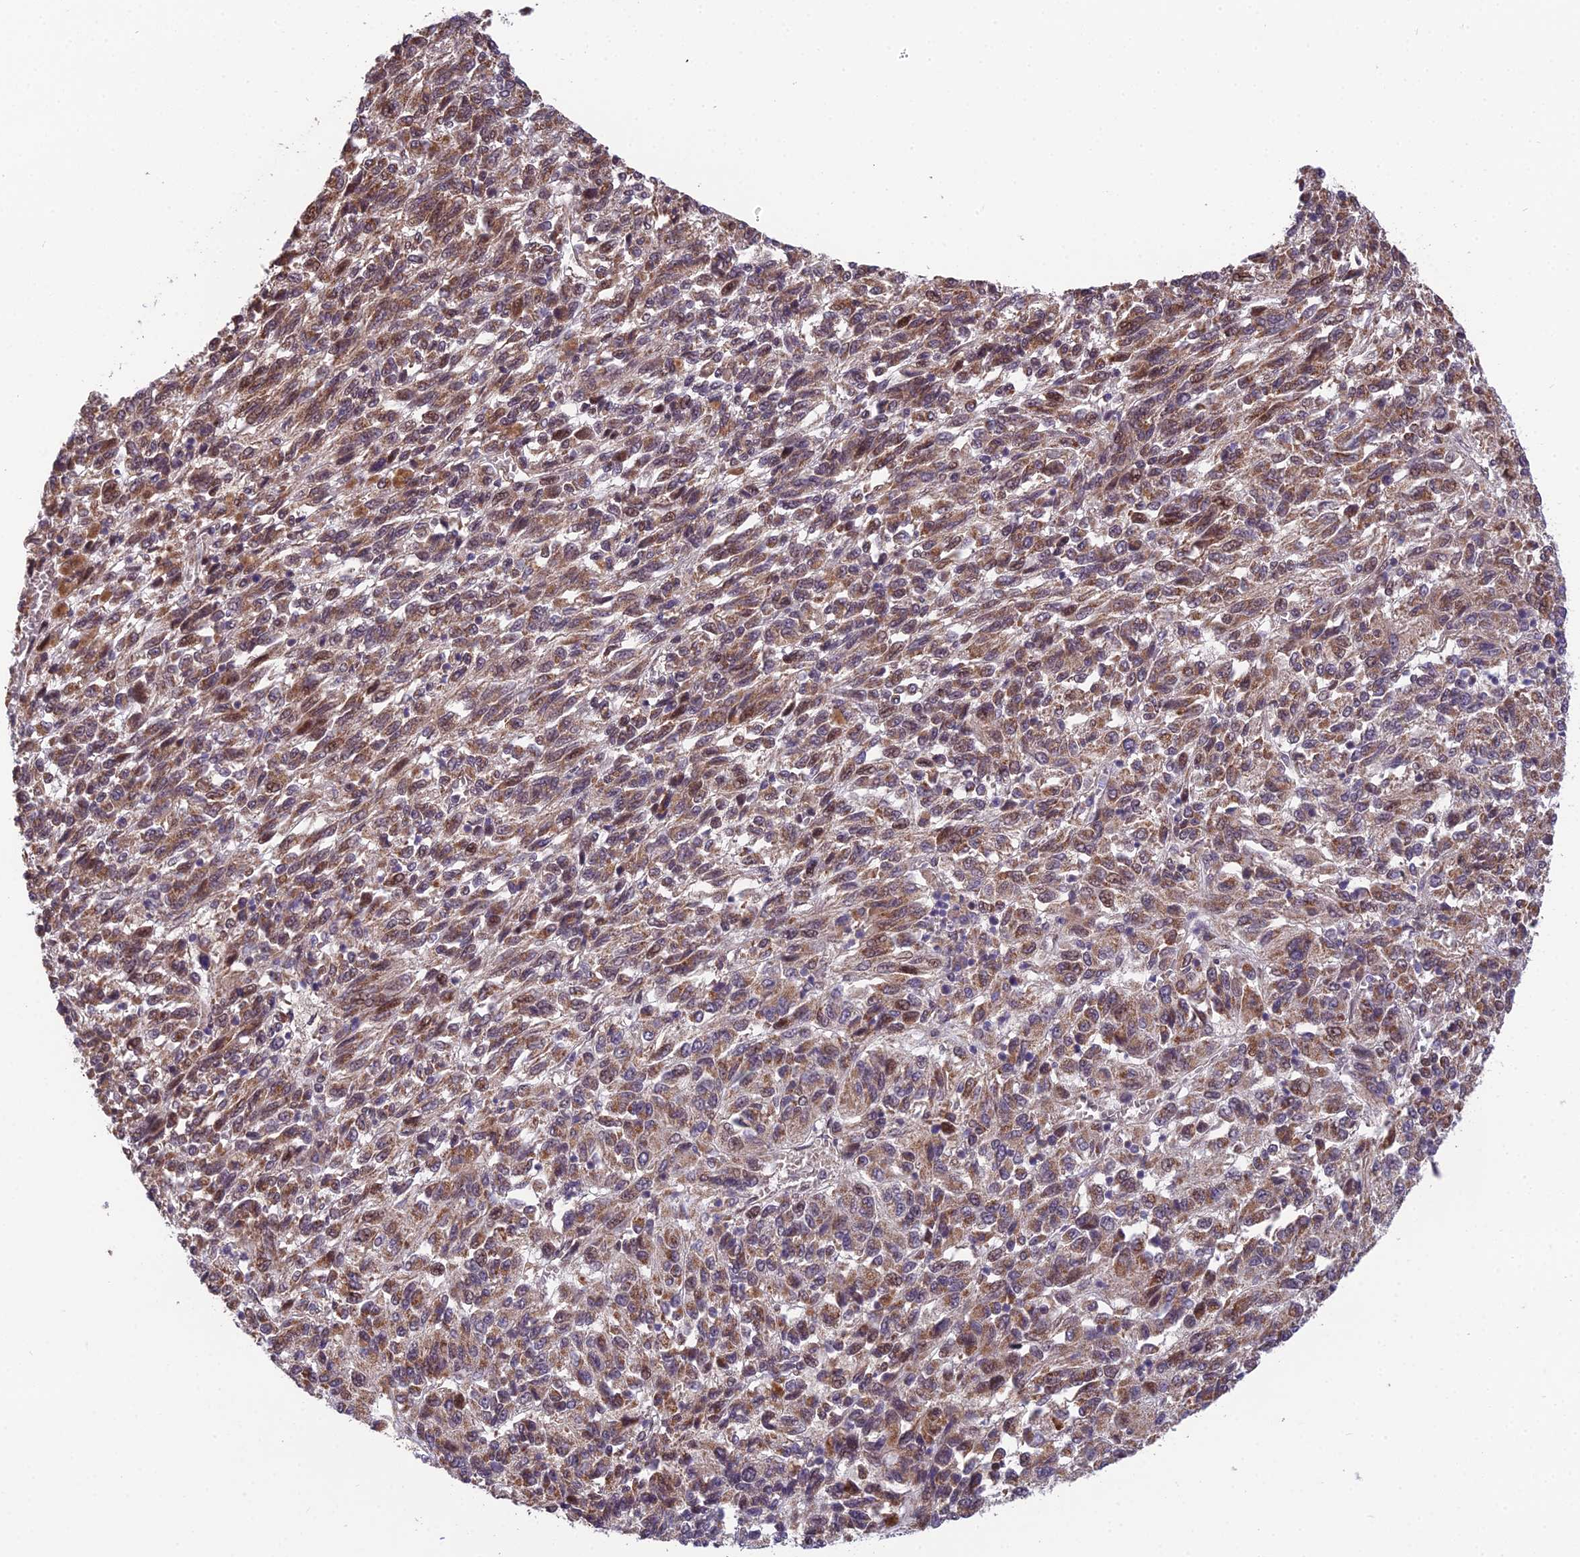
{"staining": {"intensity": "moderate", "quantity": ">75%", "location": "cytoplasmic/membranous,nuclear"}, "tissue": "melanoma", "cell_type": "Tumor cells", "image_type": "cancer", "snomed": [{"axis": "morphology", "description": "Malignant melanoma, Metastatic site"}, {"axis": "topography", "description": "Lung"}], "caption": "Malignant melanoma (metastatic site) stained with a protein marker demonstrates moderate staining in tumor cells.", "gene": "CYP2R1", "patient": {"sex": "male", "age": 64}}